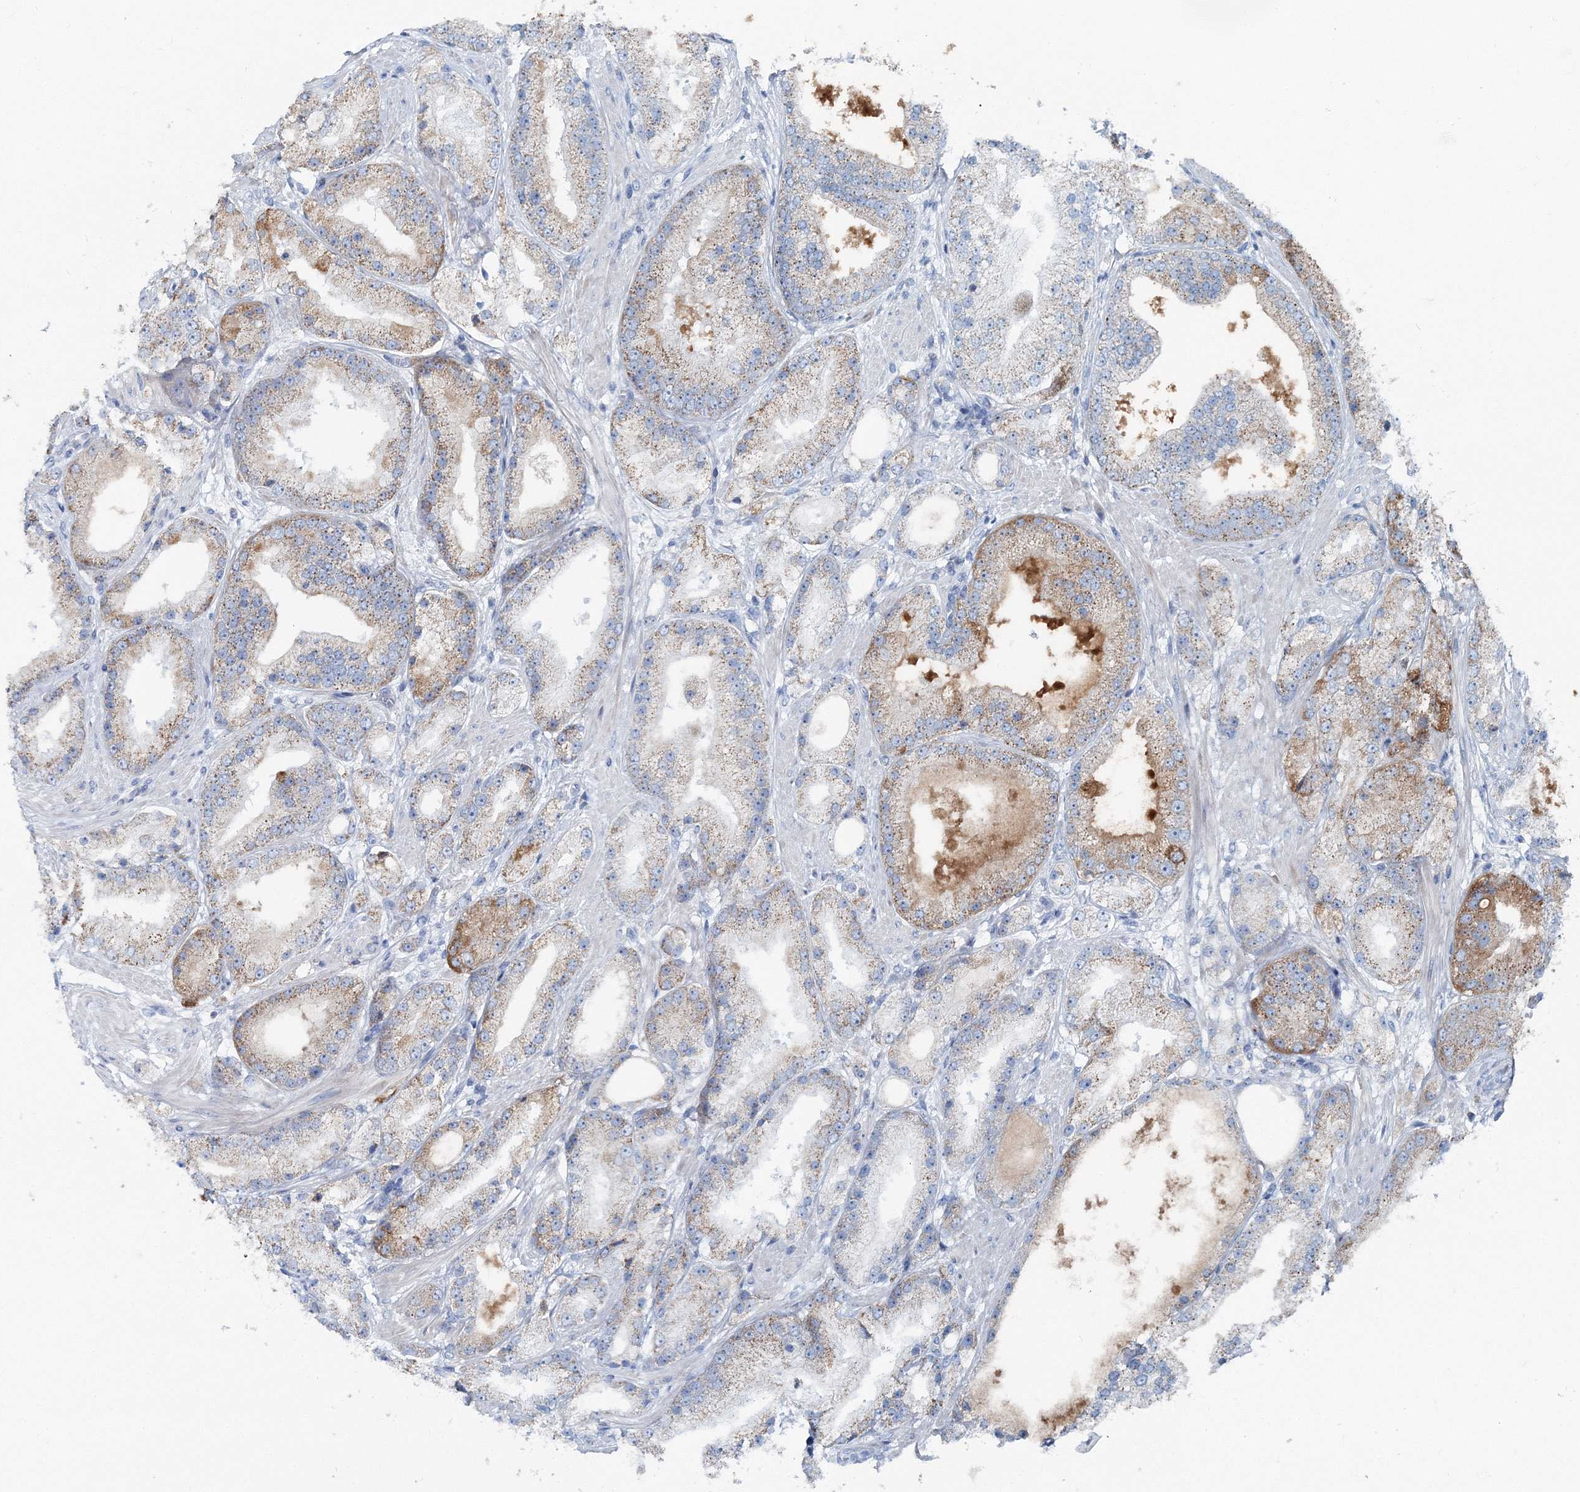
{"staining": {"intensity": "weak", "quantity": "25%-75%", "location": "cytoplasmic/membranous"}, "tissue": "prostate cancer", "cell_type": "Tumor cells", "image_type": "cancer", "snomed": [{"axis": "morphology", "description": "Adenocarcinoma, Low grade"}, {"axis": "topography", "description": "Prostate"}], "caption": "Protein expression by immunohistochemistry (IHC) demonstrates weak cytoplasmic/membranous positivity in approximately 25%-75% of tumor cells in low-grade adenocarcinoma (prostate).", "gene": "GABARAPL2", "patient": {"sex": "male", "age": 67}}